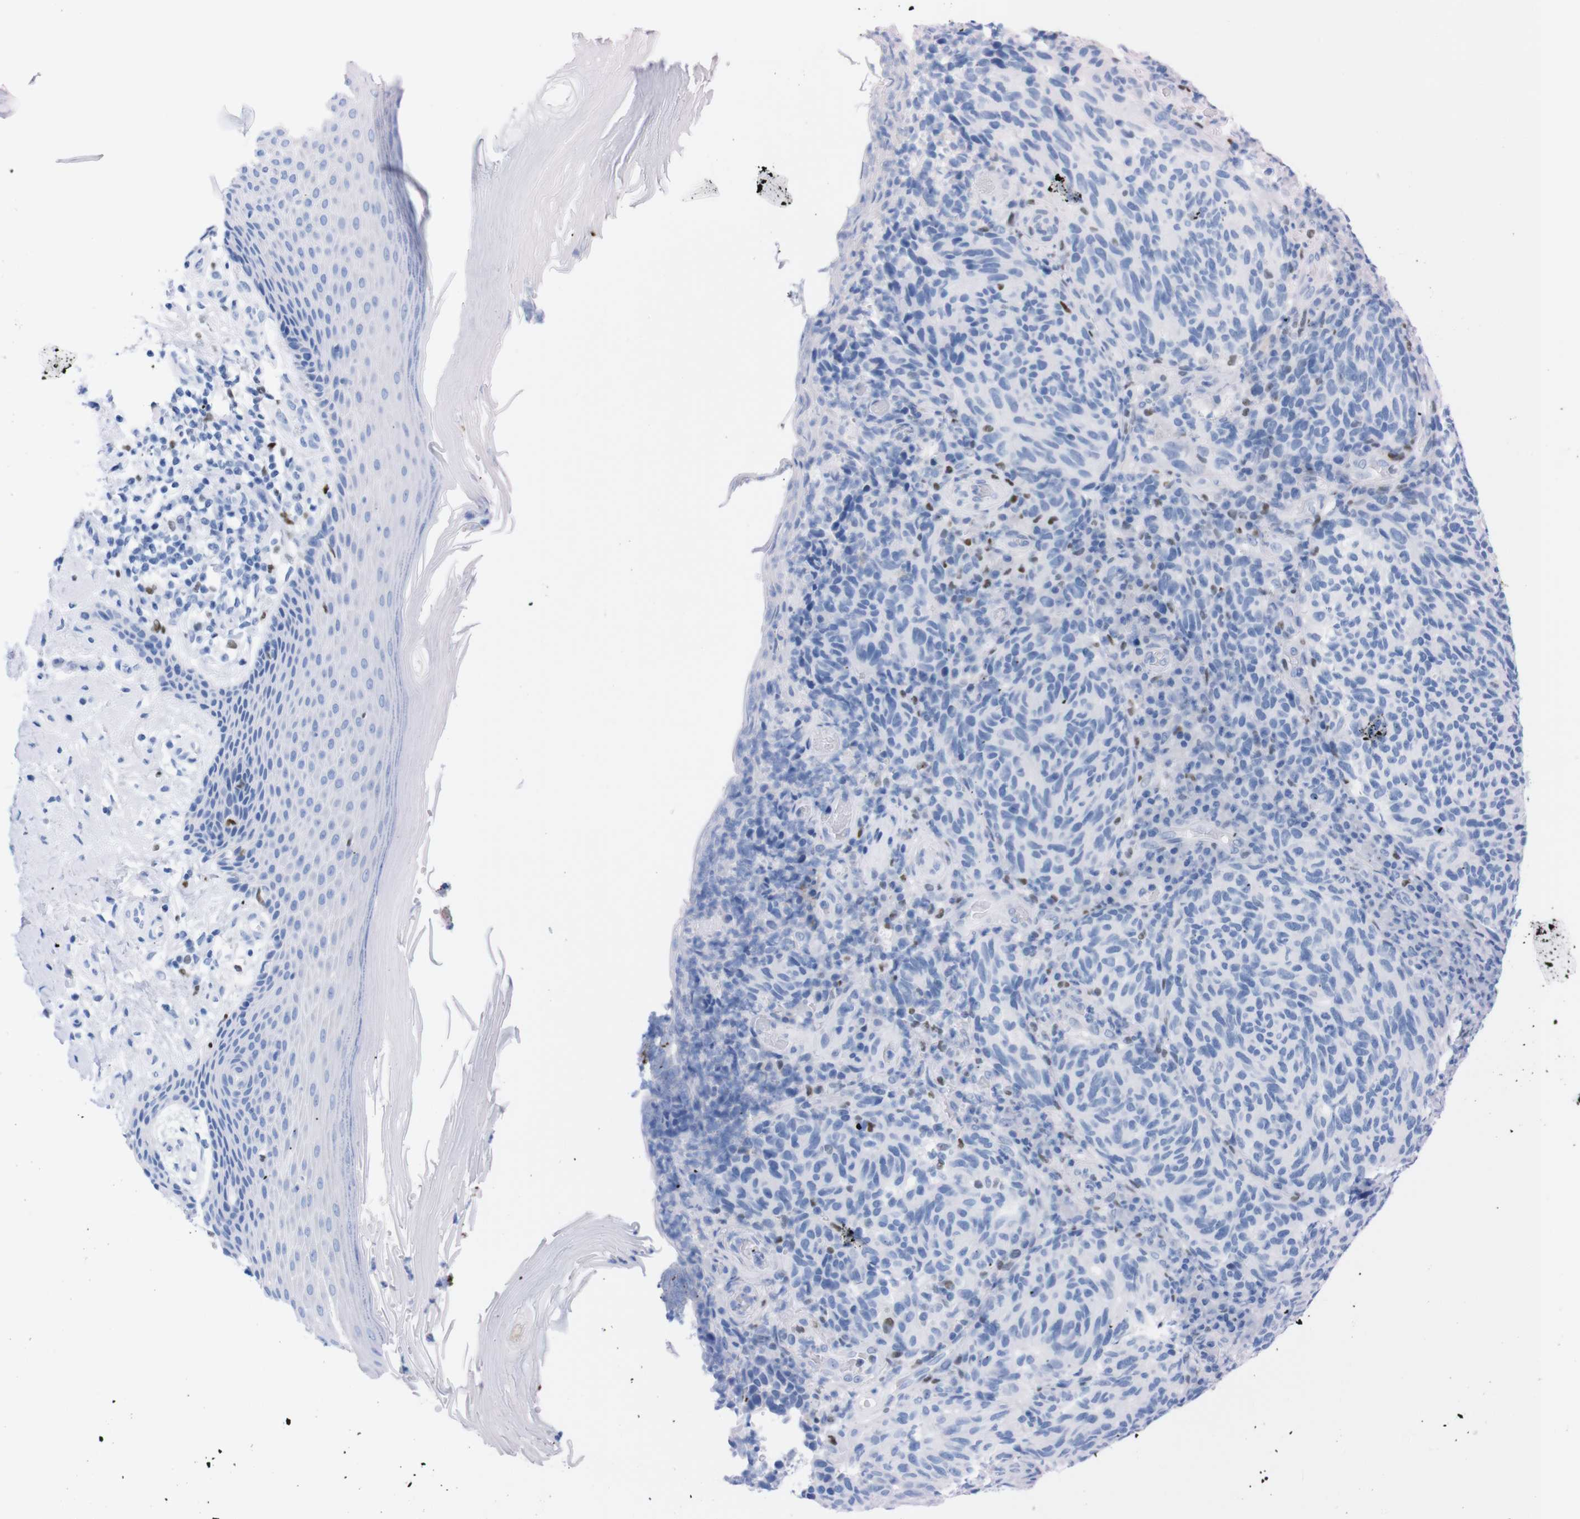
{"staining": {"intensity": "negative", "quantity": "none", "location": "none"}, "tissue": "melanoma", "cell_type": "Tumor cells", "image_type": "cancer", "snomed": [{"axis": "morphology", "description": "Malignant melanoma, NOS"}, {"axis": "topography", "description": "Skin"}], "caption": "Tumor cells show no significant positivity in malignant melanoma.", "gene": "P2RY12", "patient": {"sex": "female", "age": 73}}